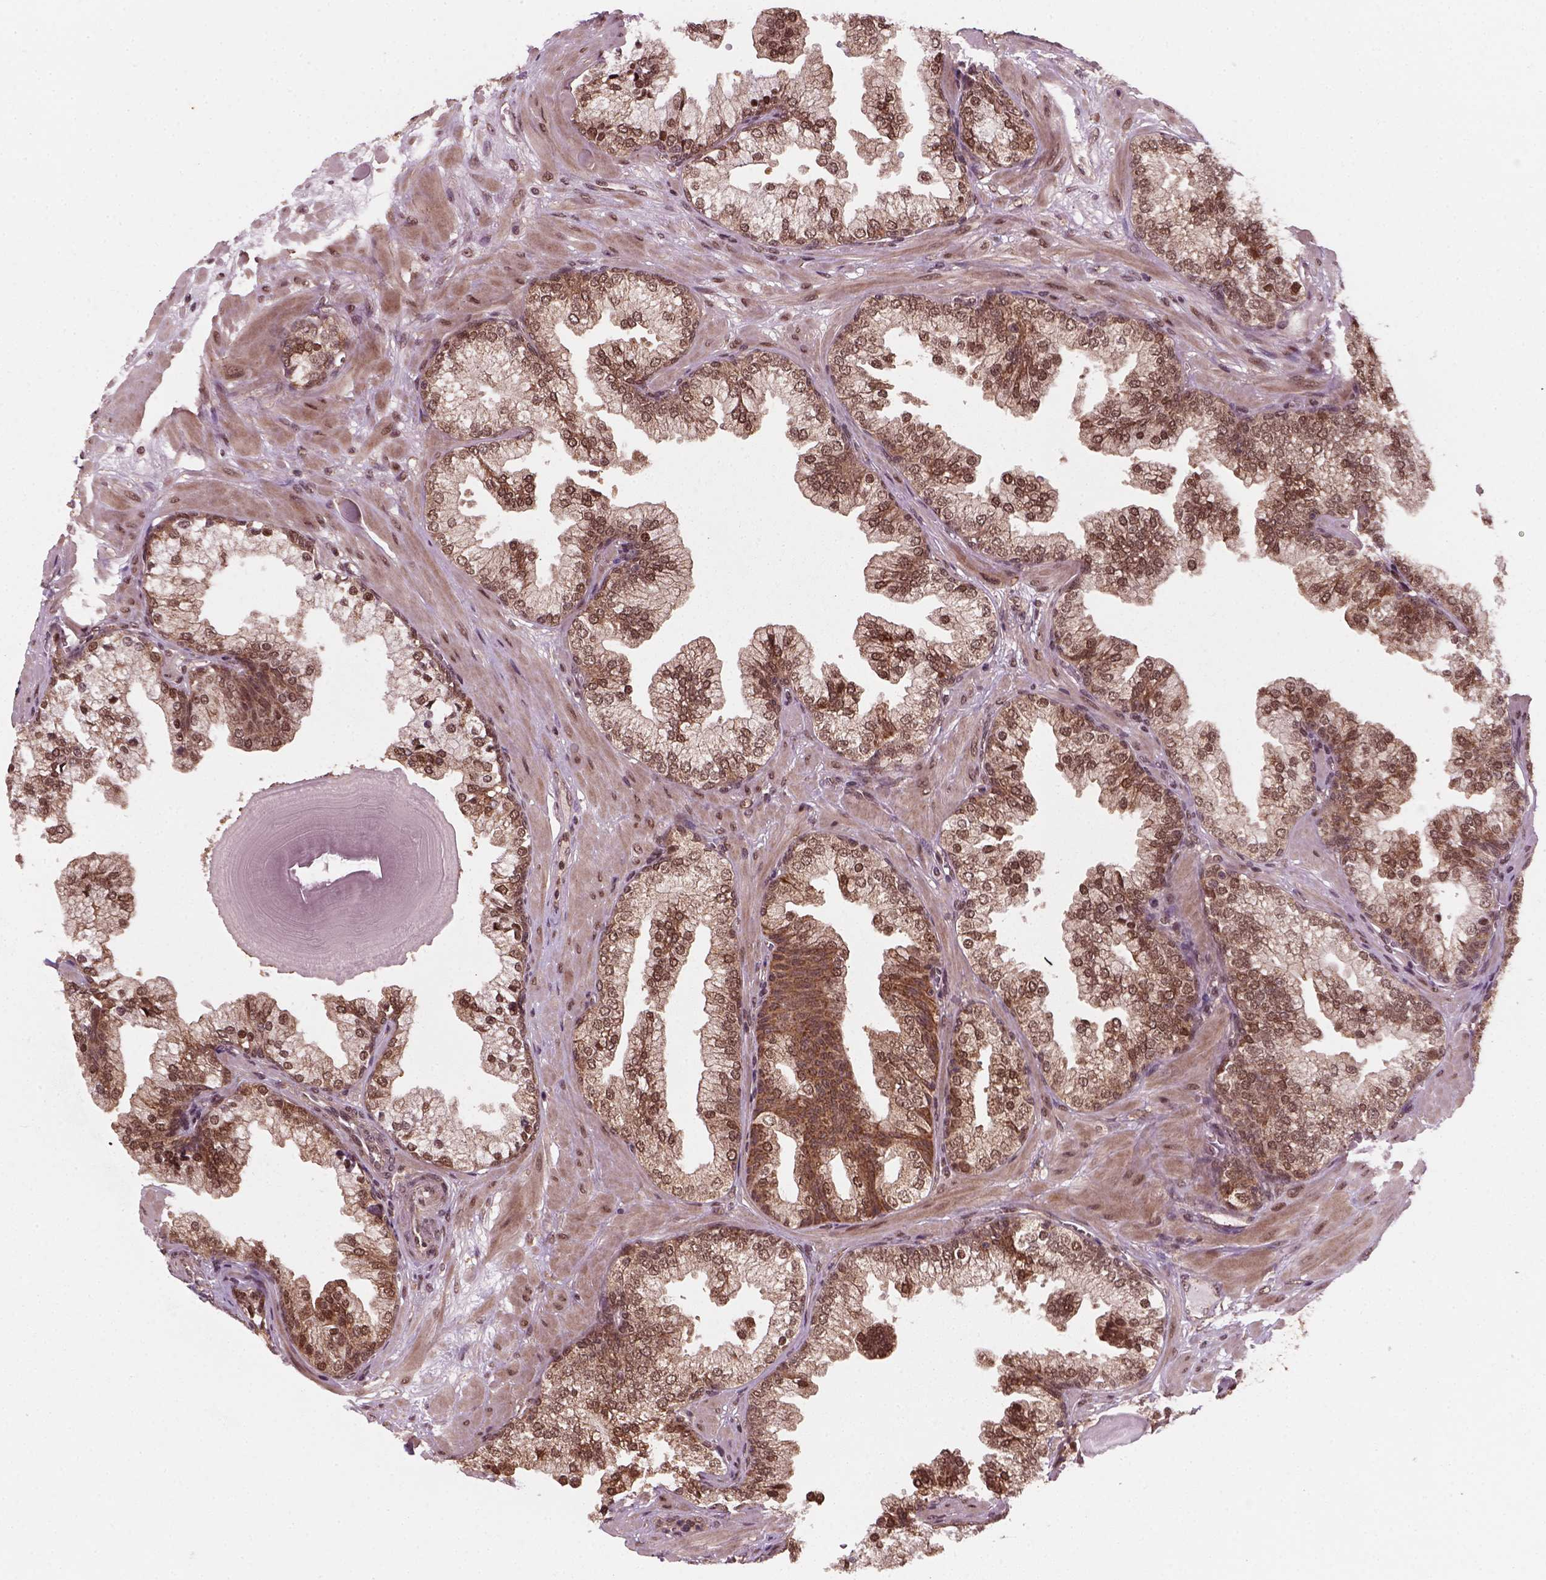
{"staining": {"intensity": "moderate", "quantity": ">75%", "location": "cytoplasmic/membranous,nuclear"}, "tissue": "prostate", "cell_type": "Glandular cells", "image_type": "normal", "snomed": [{"axis": "morphology", "description": "Normal tissue, NOS"}, {"axis": "topography", "description": "Prostate"}, {"axis": "topography", "description": "Peripheral nerve tissue"}], "caption": "Immunohistochemical staining of normal human prostate demonstrates moderate cytoplasmic/membranous,nuclear protein expression in approximately >75% of glandular cells. The protein is shown in brown color, while the nuclei are stained blue.", "gene": "NUDT9", "patient": {"sex": "male", "age": 61}}